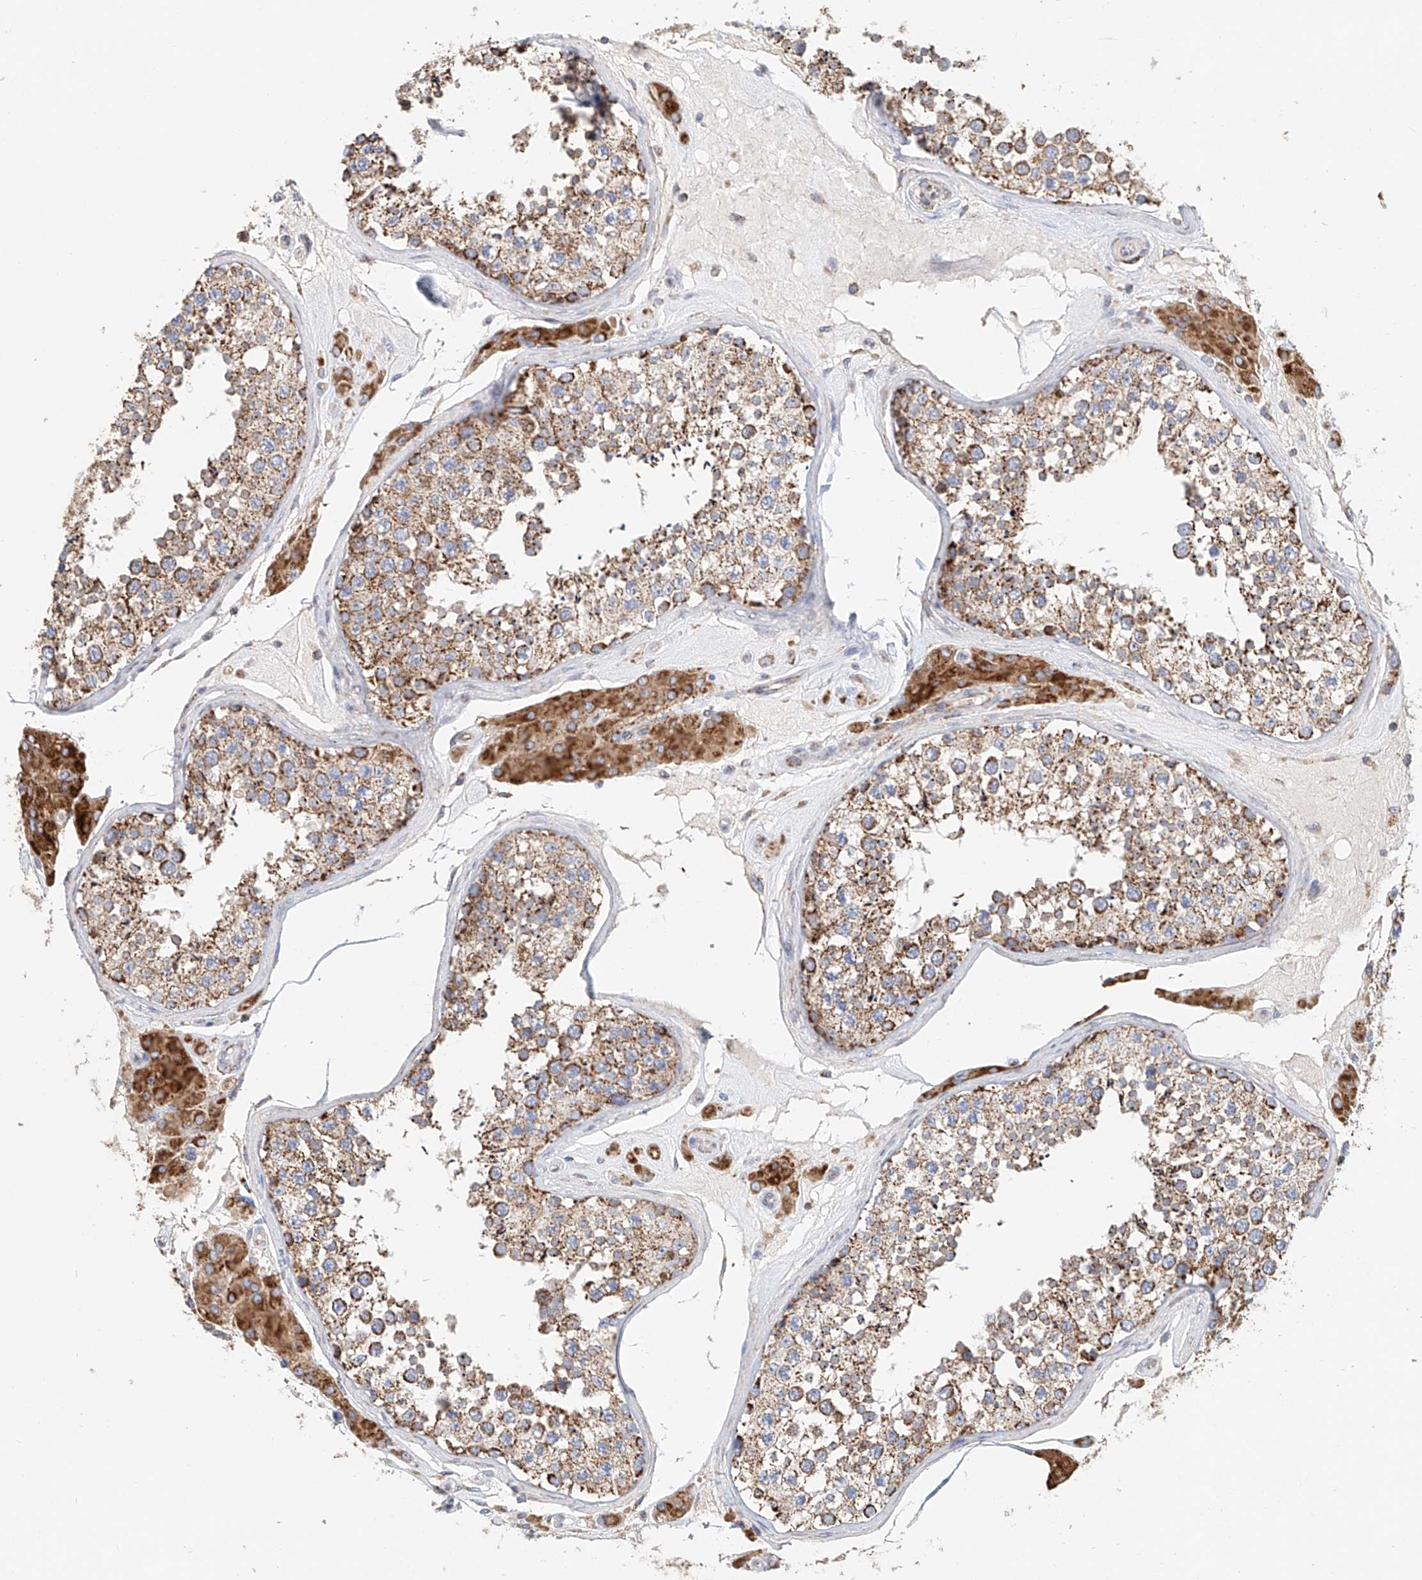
{"staining": {"intensity": "moderate", "quantity": ">75%", "location": "cytoplasmic/membranous"}, "tissue": "testis", "cell_type": "Cells in seminiferous ducts", "image_type": "normal", "snomed": [{"axis": "morphology", "description": "Normal tissue, NOS"}, {"axis": "topography", "description": "Testis"}], "caption": "Benign testis was stained to show a protein in brown. There is medium levels of moderate cytoplasmic/membranous staining in approximately >75% of cells in seminiferous ducts.", "gene": "MCL1", "patient": {"sex": "male", "age": 46}}